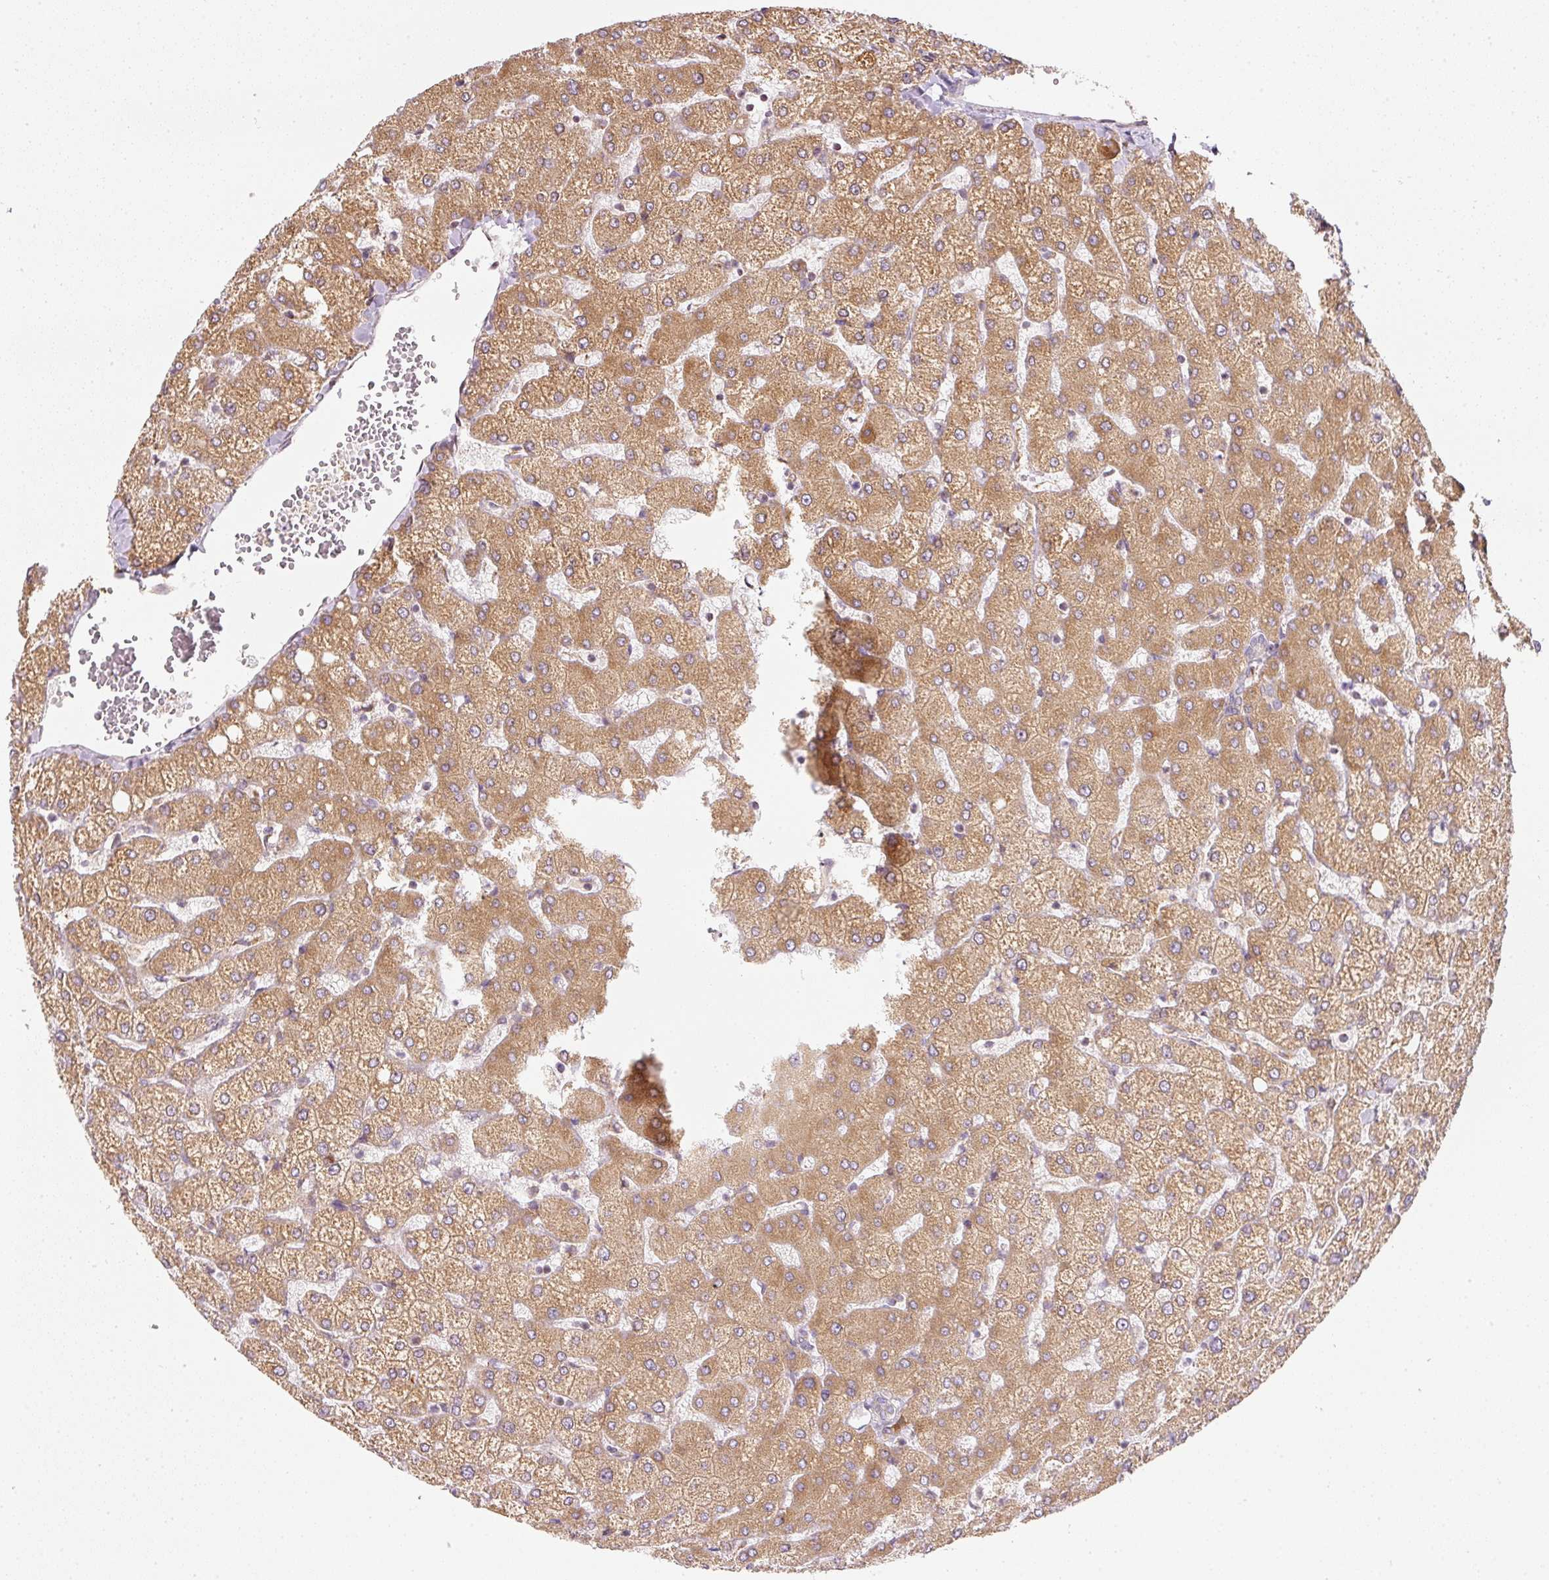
{"staining": {"intensity": "negative", "quantity": "none", "location": "none"}, "tissue": "liver", "cell_type": "Cholangiocytes", "image_type": "normal", "snomed": [{"axis": "morphology", "description": "Normal tissue, NOS"}, {"axis": "topography", "description": "Liver"}], "caption": "This histopathology image is of unremarkable liver stained with immunohistochemistry to label a protein in brown with the nuclei are counter-stained blue. There is no positivity in cholangiocytes.", "gene": "MORN4", "patient": {"sex": "female", "age": 54}}